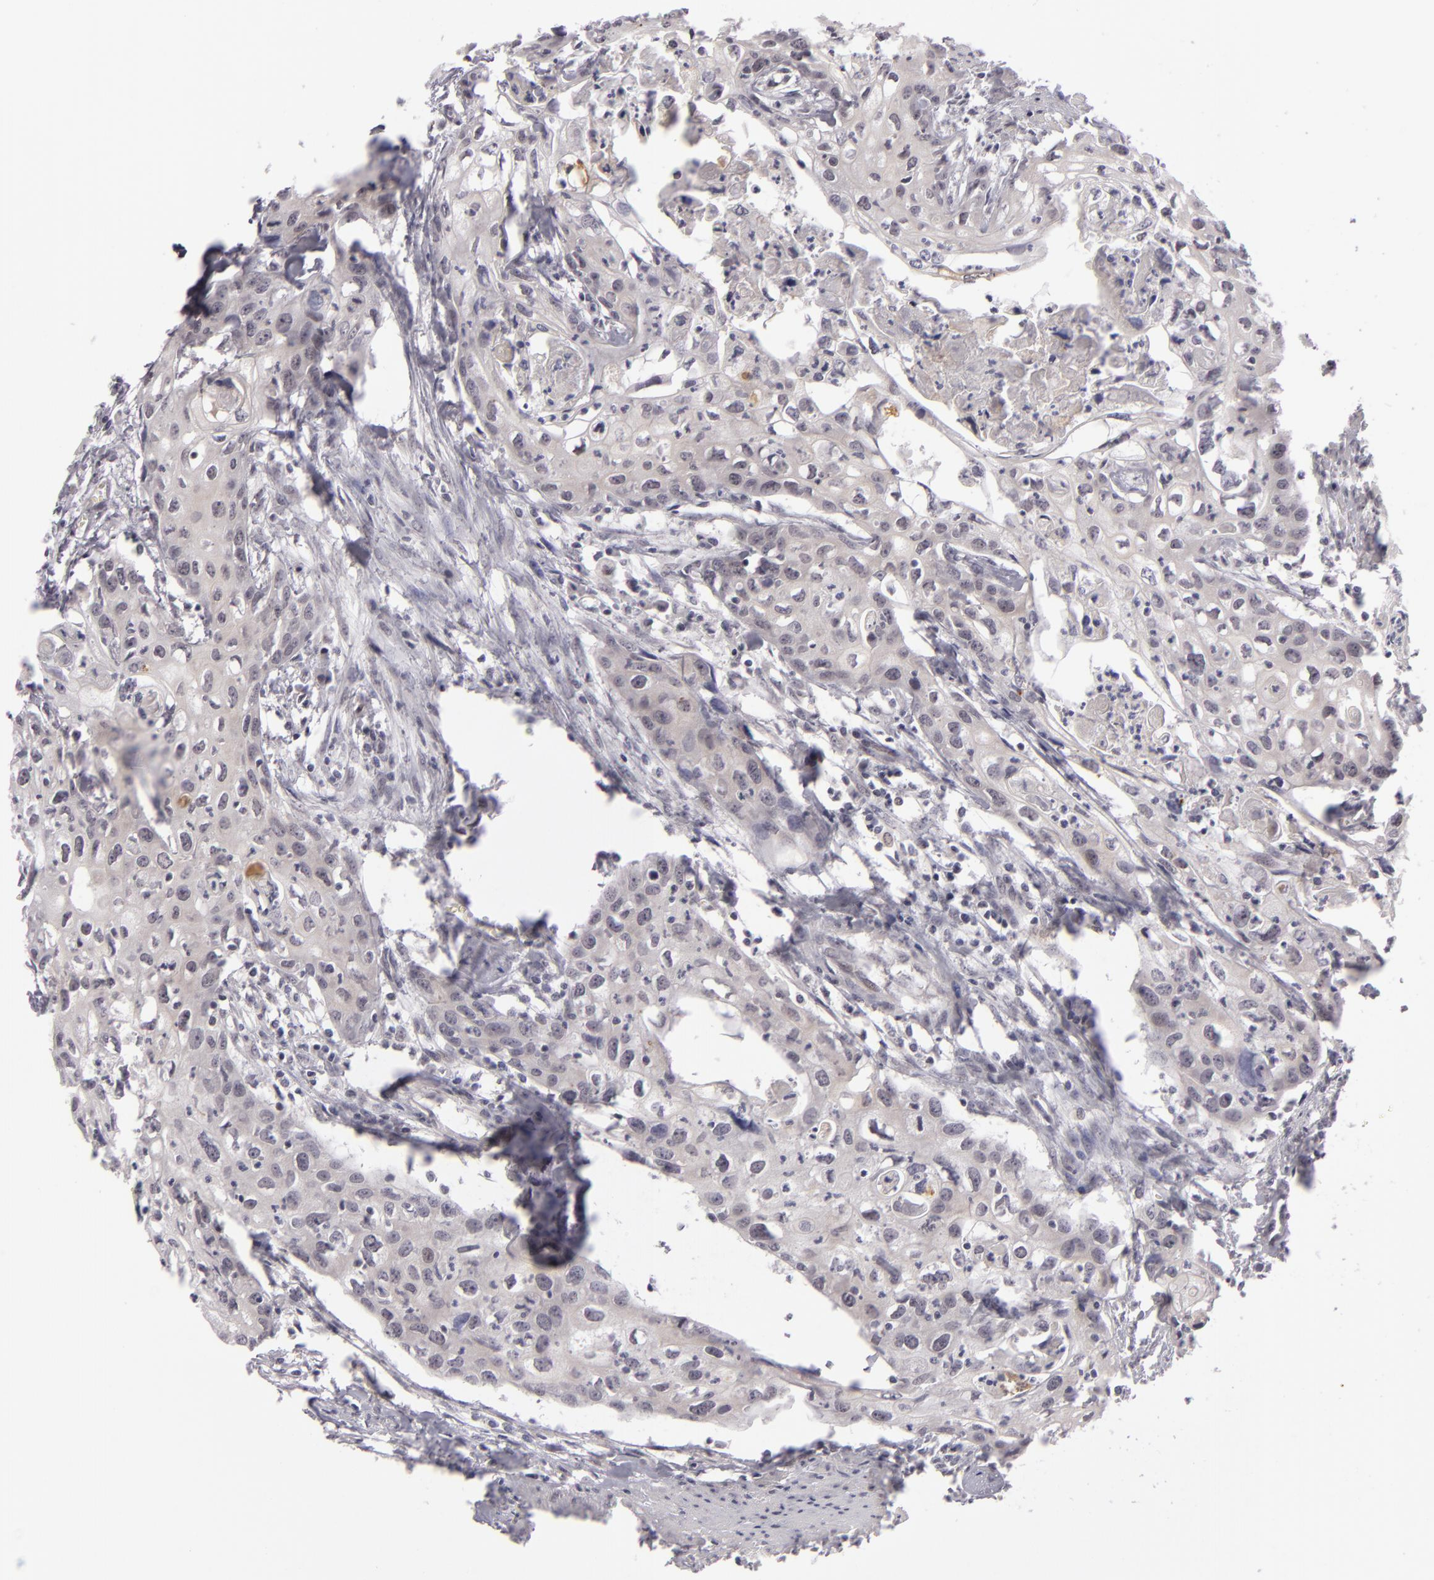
{"staining": {"intensity": "negative", "quantity": "none", "location": "none"}, "tissue": "urothelial cancer", "cell_type": "Tumor cells", "image_type": "cancer", "snomed": [{"axis": "morphology", "description": "Urothelial carcinoma, High grade"}, {"axis": "topography", "description": "Urinary bladder"}], "caption": "Immunohistochemistry (IHC) histopathology image of human urothelial cancer stained for a protein (brown), which shows no staining in tumor cells.", "gene": "ZNF205", "patient": {"sex": "male", "age": 54}}